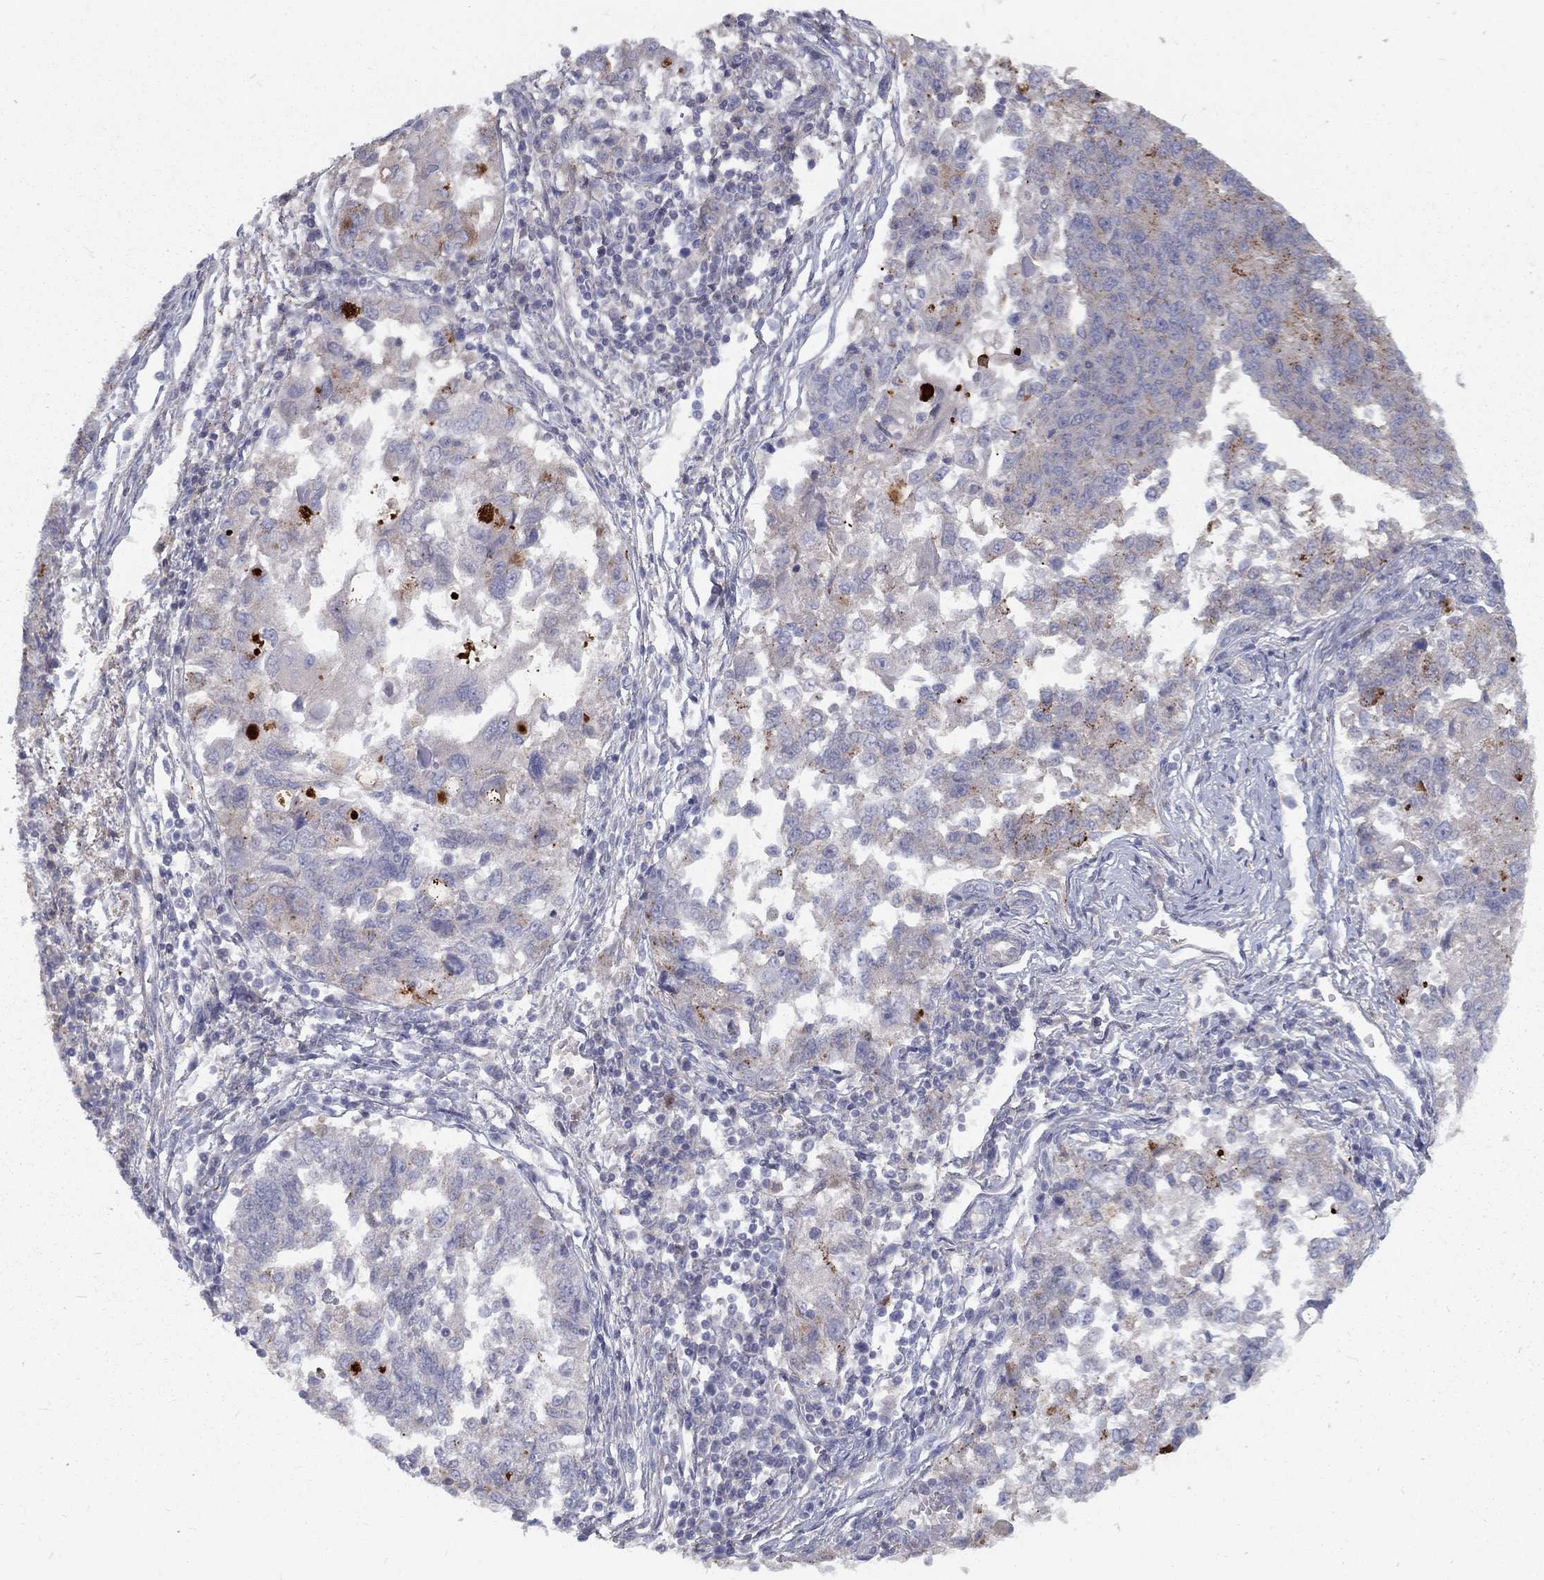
{"staining": {"intensity": "moderate", "quantity": "<25%", "location": "cytoplasmic/membranous"}, "tissue": "endometrial cancer", "cell_type": "Tumor cells", "image_type": "cancer", "snomed": [{"axis": "morphology", "description": "Adenocarcinoma, NOS"}, {"axis": "topography", "description": "Endometrium"}], "caption": "Protein staining demonstrates moderate cytoplasmic/membranous positivity in approximately <25% of tumor cells in endometrial cancer.", "gene": "EPDR1", "patient": {"sex": "female", "age": 43}}